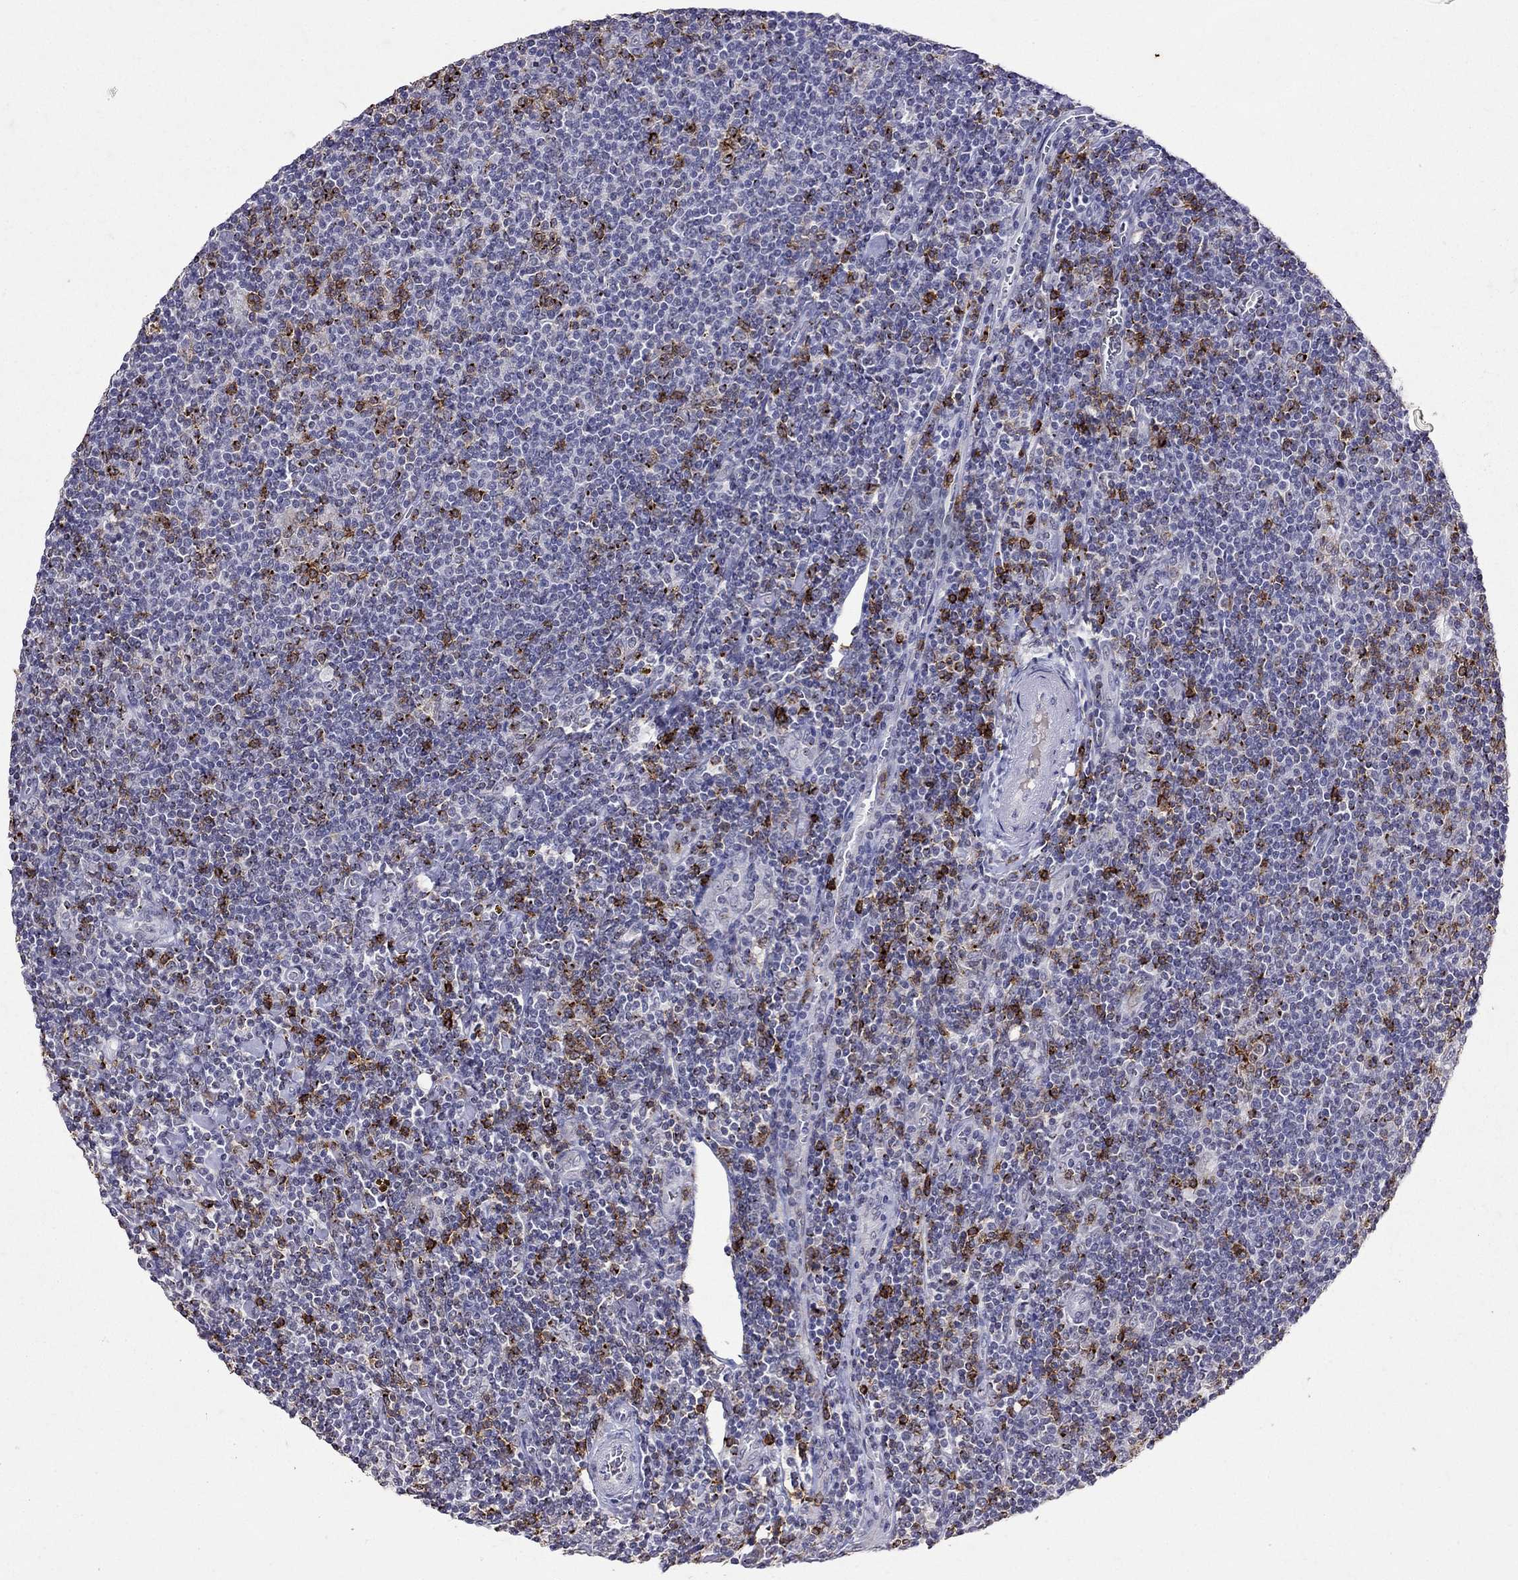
{"staining": {"intensity": "negative", "quantity": "none", "location": "none"}, "tissue": "lymphoma", "cell_type": "Tumor cells", "image_type": "cancer", "snomed": [{"axis": "morphology", "description": "Hodgkin's disease, NOS"}, {"axis": "topography", "description": "Lymph node"}], "caption": "High power microscopy photomicrograph of an immunohistochemistry photomicrograph of lymphoma, revealing no significant positivity in tumor cells.", "gene": "CD8B", "patient": {"sex": "male", "age": 40}}